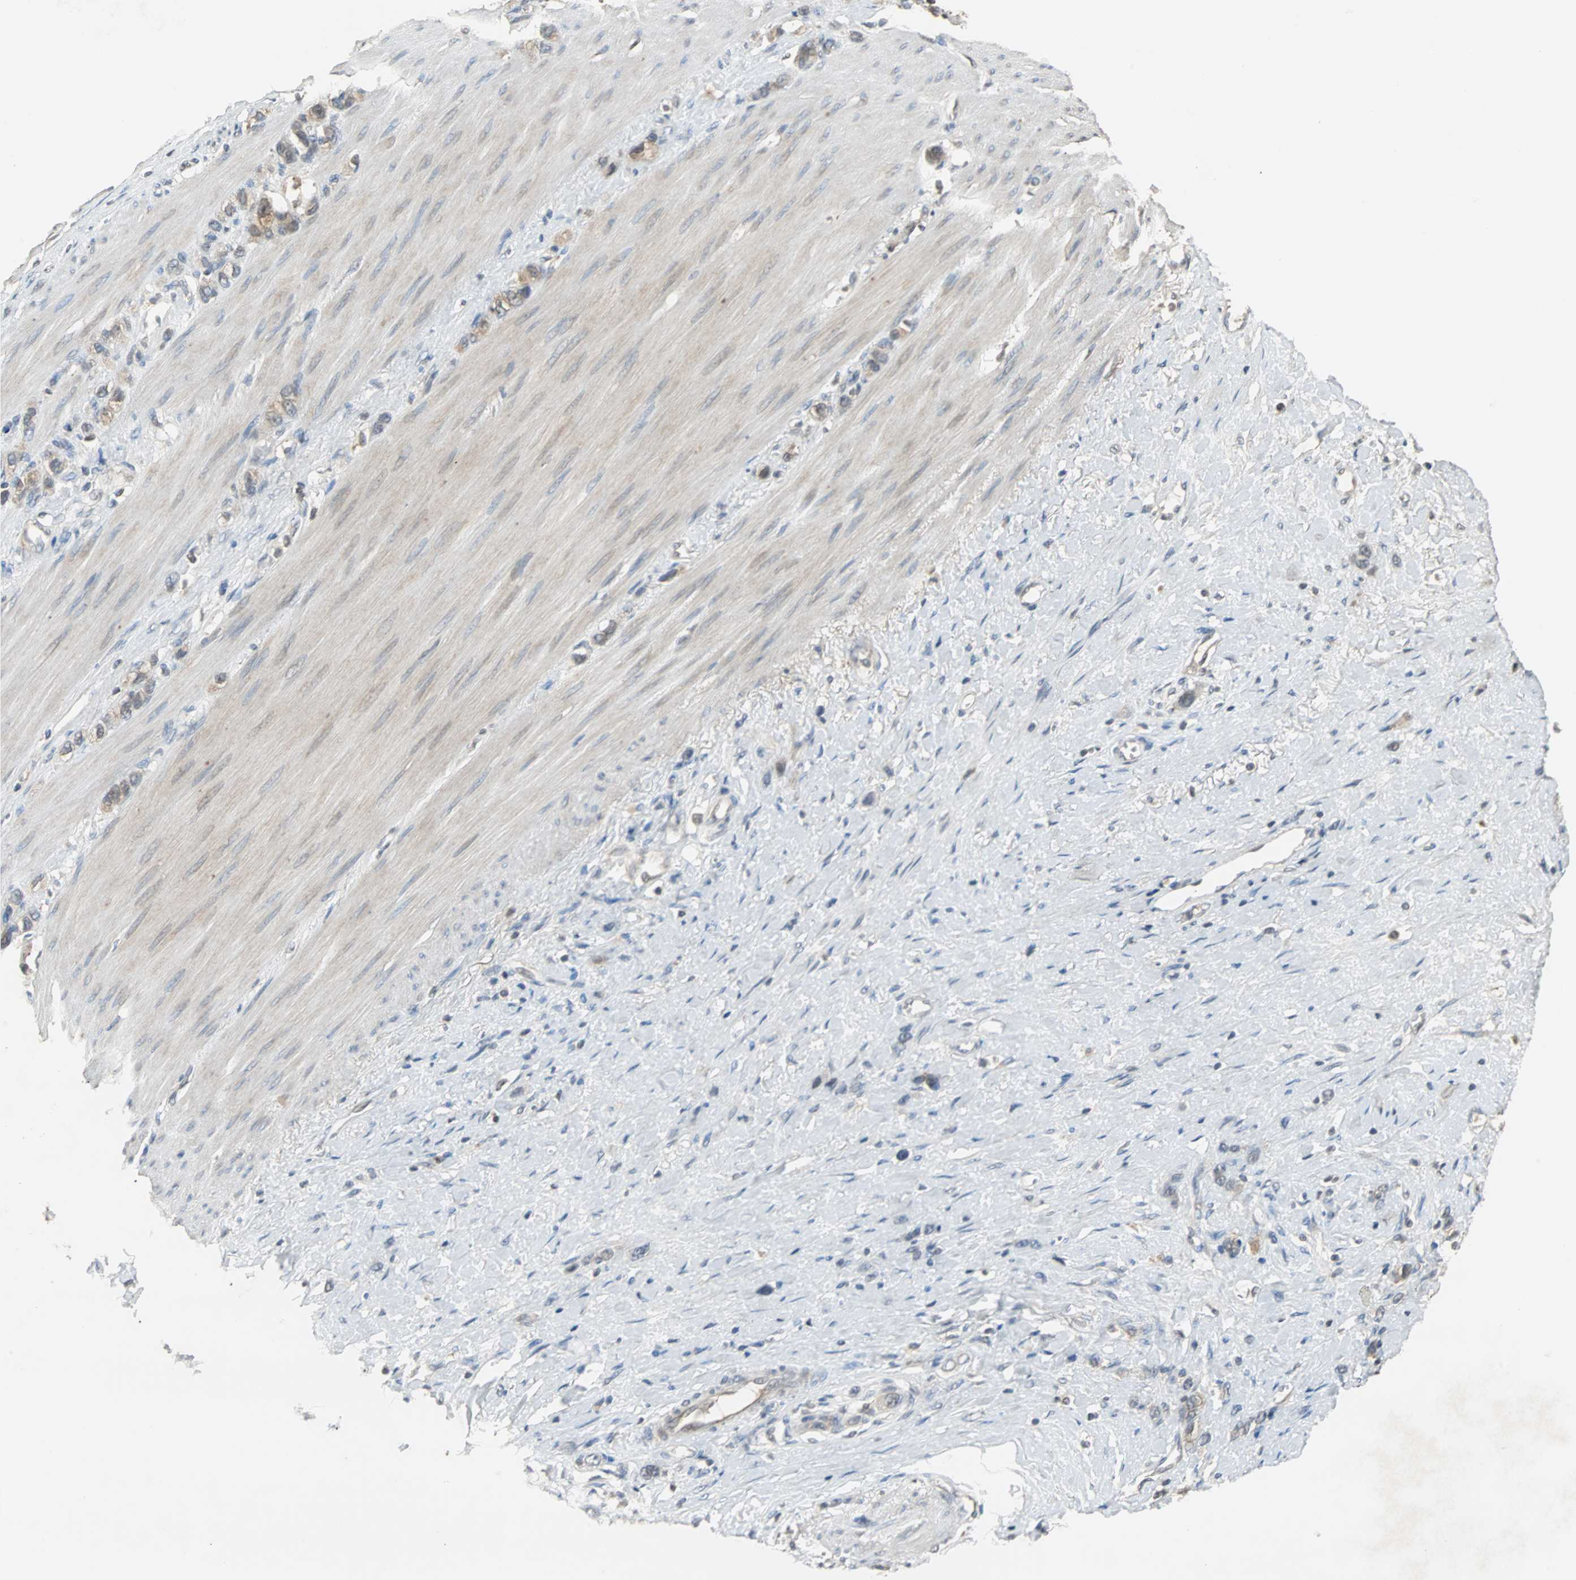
{"staining": {"intensity": "moderate", "quantity": "<25%", "location": "cytoplasmic/membranous"}, "tissue": "stomach cancer", "cell_type": "Tumor cells", "image_type": "cancer", "snomed": [{"axis": "morphology", "description": "Normal tissue, NOS"}, {"axis": "morphology", "description": "Adenocarcinoma, NOS"}, {"axis": "morphology", "description": "Adenocarcinoma, High grade"}, {"axis": "topography", "description": "Stomach, upper"}, {"axis": "topography", "description": "Stomach"}], "caption": "A high-resolution histopathology image shows IHC staining of stomach high-grade adenocarcinoma, which exhibits moderate cytoplasmic/membranous positivity in approximately <25% of tumor cells. The staining was performed using DAB (3,3'-diaminobenzidine), with brown indicating positive protein expression. Nuclei are stained blue with hematoxylin.", "gene": "ABHD2", "patient": {"sex": "female", "age": 65}}